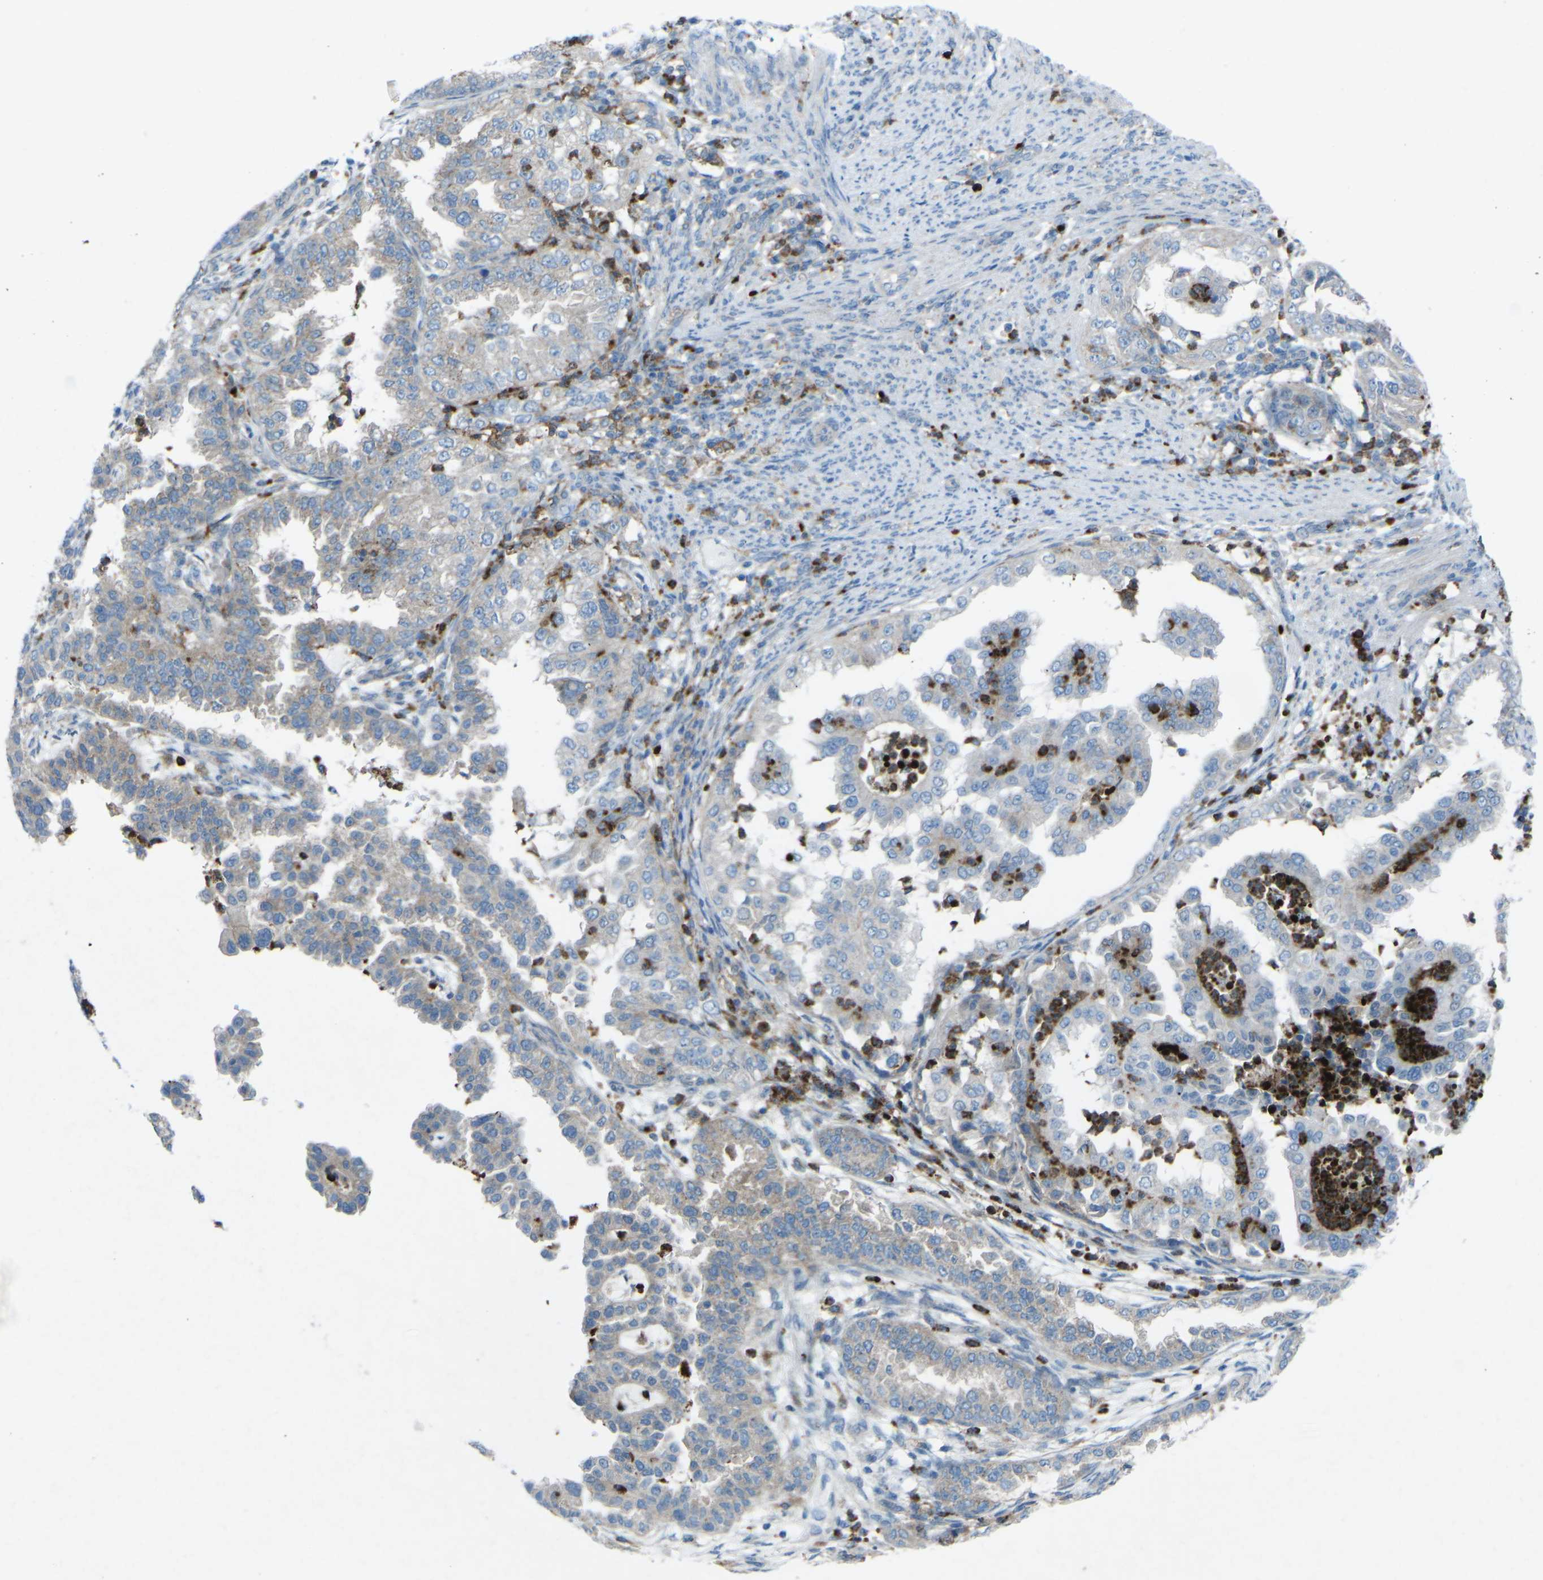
{"staining": {"intensity": "weak", "quantity": "<25%", "location": "cytoplasmic/membranous"}, "tissue": "endometrial cancer", "cell_type": "Tumor cells", "image_type": "cancer", "snomed": [{"axis": "morphology", "description": "Adenocarcinoma, NOS"}, {"axis": "topography", "description": "Endometrium"}], "caption": "High magnification brightfield microscopy of endometrial cancer stained with DAB (brown) and counterstained with hematoxylin (blue): tumor cells show no significant staining. Nuclei are stained in blue.", "gene": "STK11", "patient": {"sex": "female", "age": 85}}